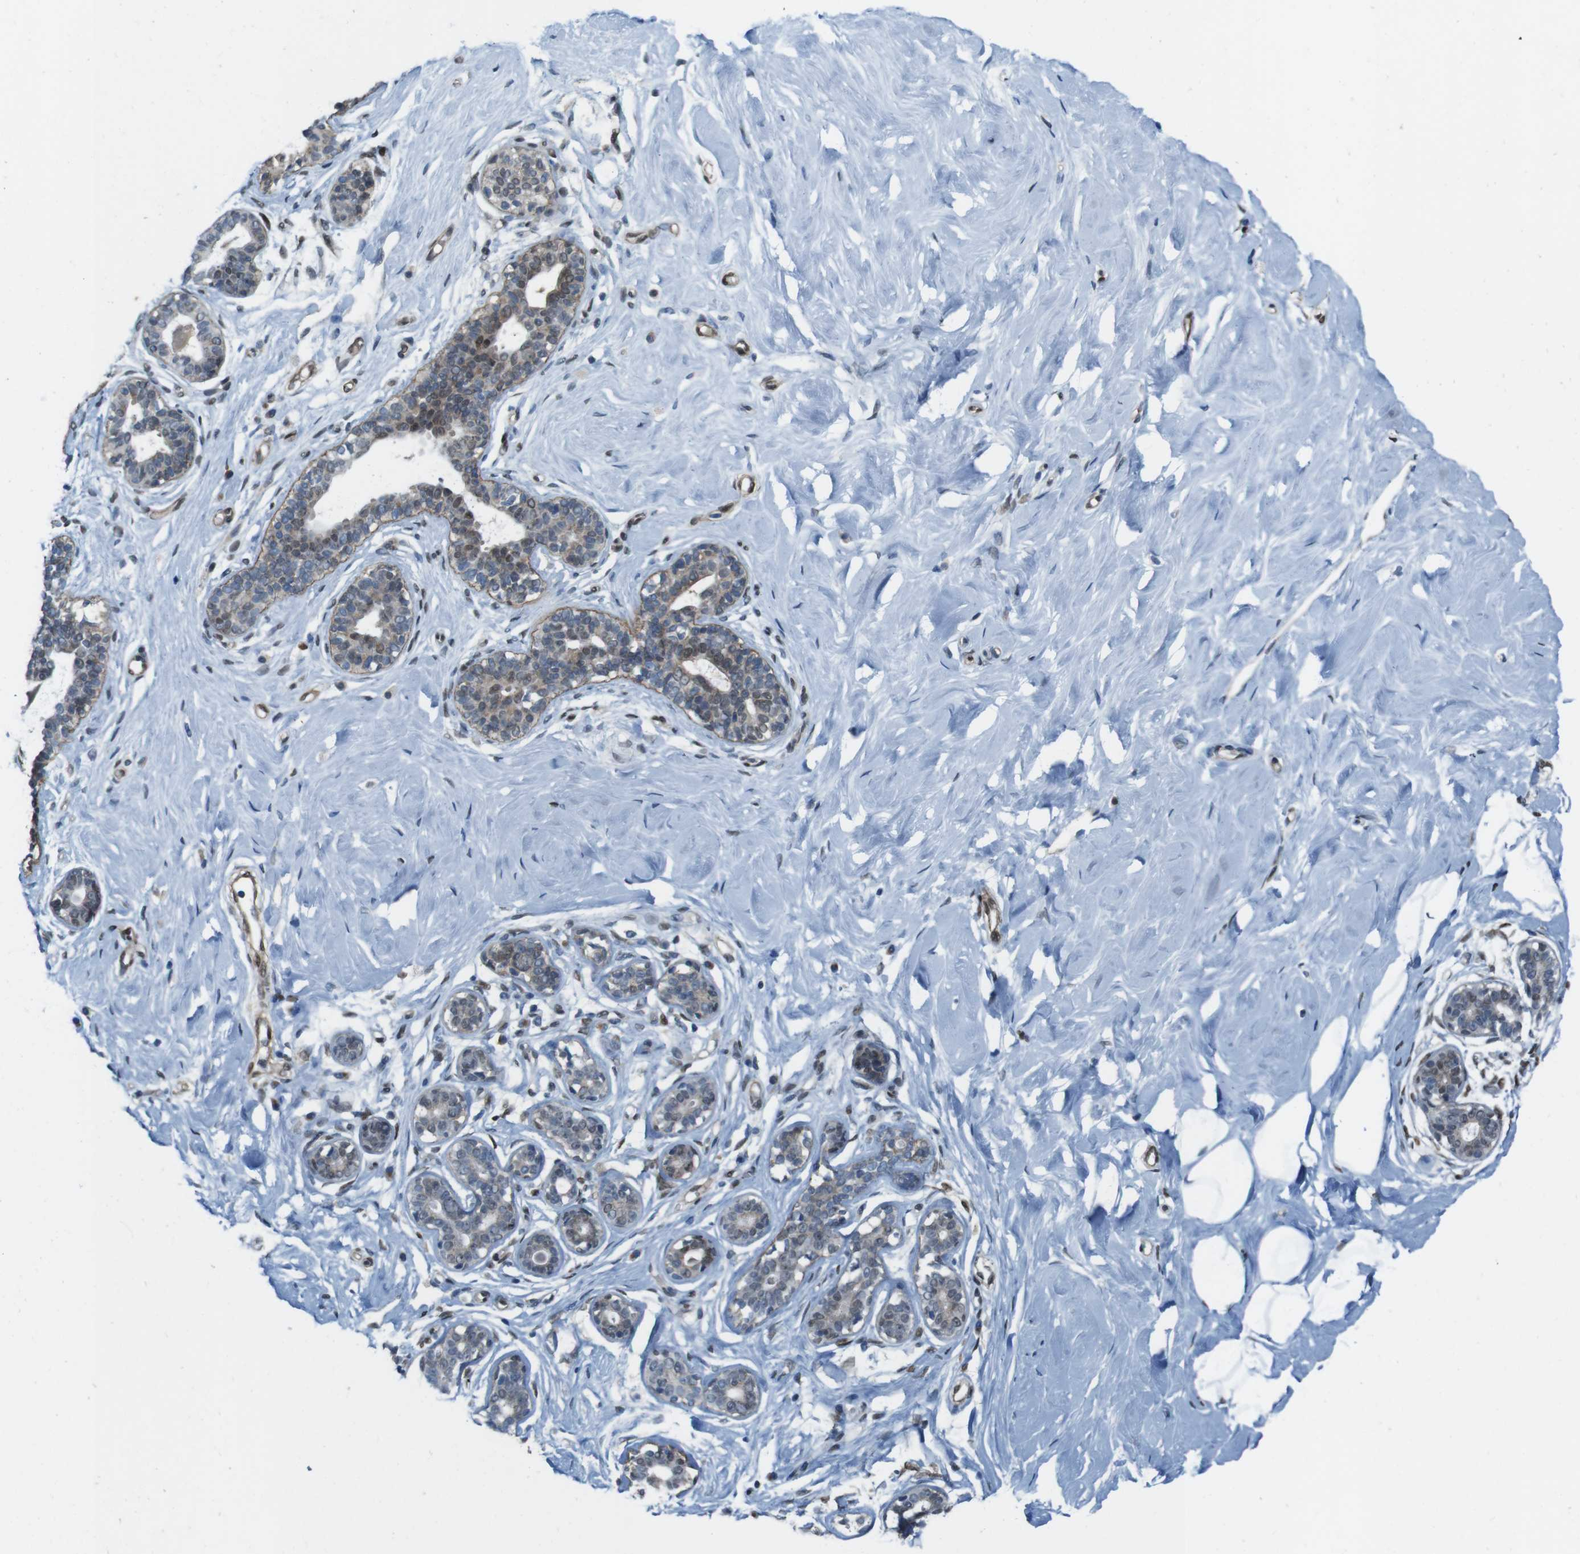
{"staining": {"intensity": "negative", "quantity": "none", "location": "none"}, "tissue": "breast", "cell_type": "Adipocytes", "image_type": "normal", "snomed": [{"axis": "morphology", "description": "Normal tissue, NOS"}, {"axis": "topography", "description": "Breast"}], "caption": "IHC of benign human breast demonstrates no positivity in adipocytes.", "gene": "SKI", "patient": {"sex": "female", "age": 23}}